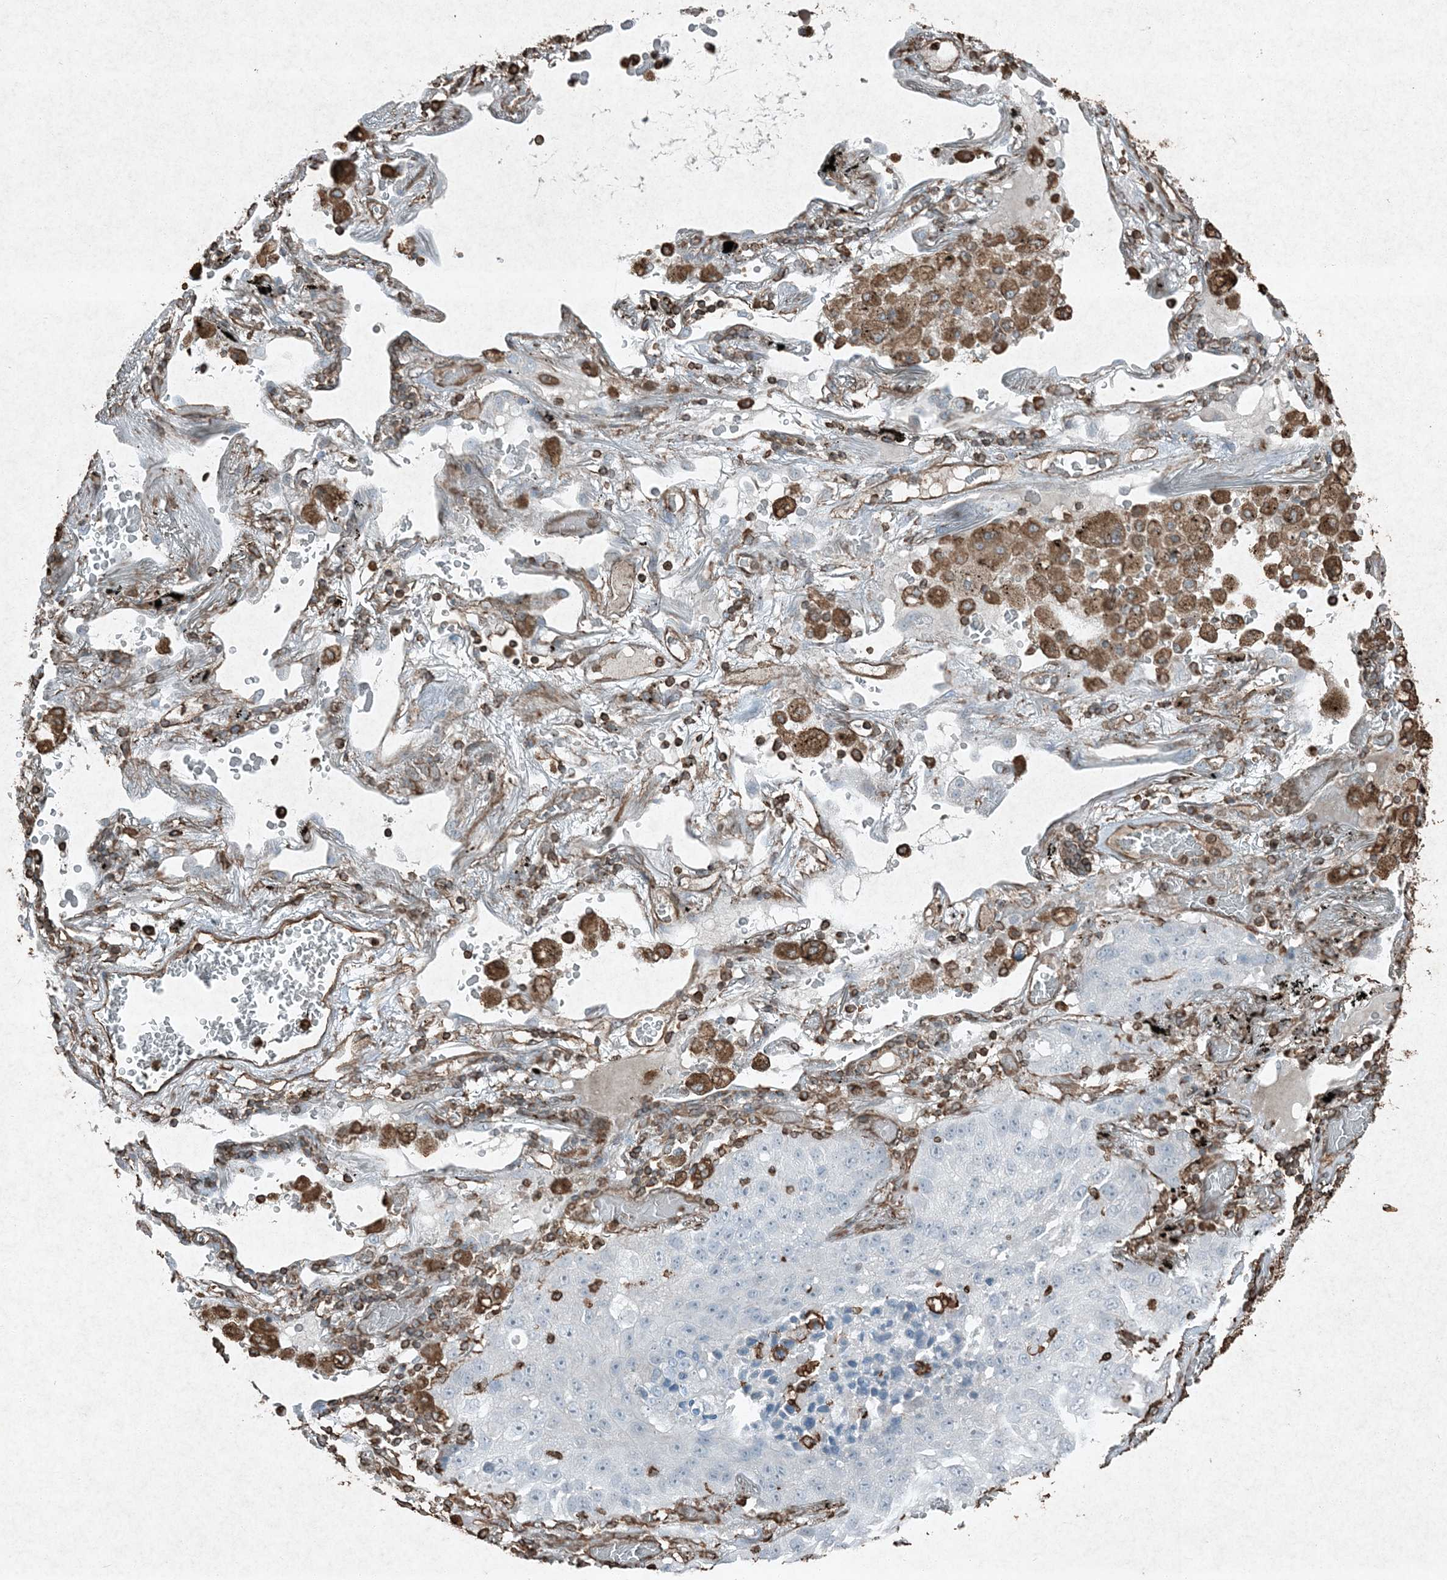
{"staining": {"intensity": "negative", "quantity": "none", "location": "none"}, "tissue": "lung cancer", "cell_type": "Tumor cells", "image_type": "cancer", "snomed": [{"axis": "morphology", "description": "Squamous cell carcinoma, NOS"}, {"axis": "topography", "description": "Lung"}], "caption": "A high-resolution photomicrograph shows immunohistochemistry (IHC) staining of lung cancer (squamous cell carcinoma), which demonstrates no significant positivity in tumor cells.", "gene": "RYK", "patient": {"sex": "male", "age": 57}}